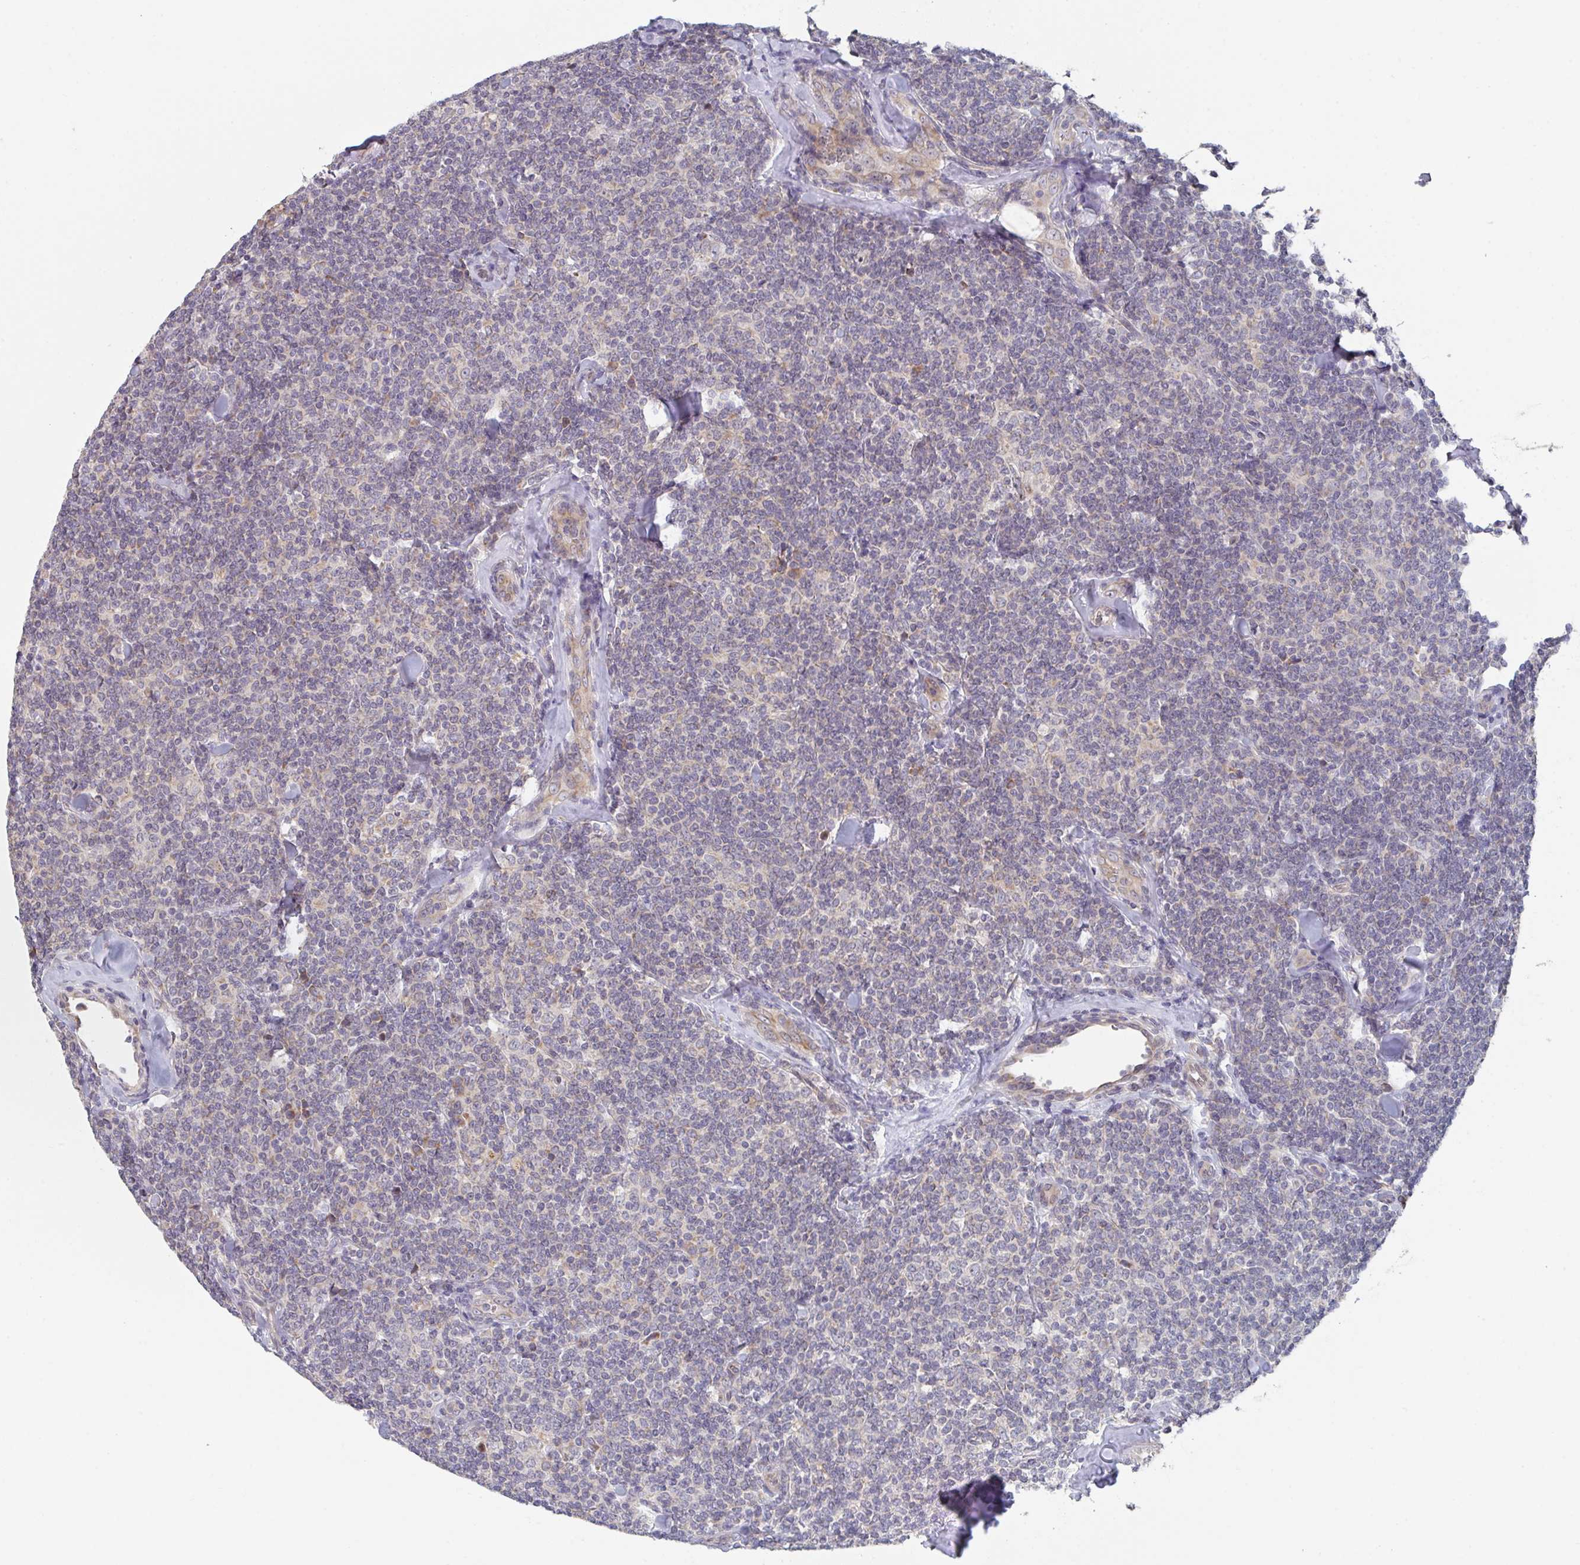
{"staining": {"intensity": "negative", "quantity": "none", "location": "none"}, "tissue": "lymphoma", "cell_type": "Tumor cells", "image_type": "cancer", "snomed": [{"axis": "morphology", "description": "Malignant lymphoma, non-Hodgkin's type, Low grade"}, {"axis": "topography", "description": "Lymph node"}], "caption": "There is no significant staining in tumor cells of low-grade malignant lymphoma, non-Hodgkin's type.", "gene": "ELOVL1", "patient": {"sex": "female", "age": 56}}